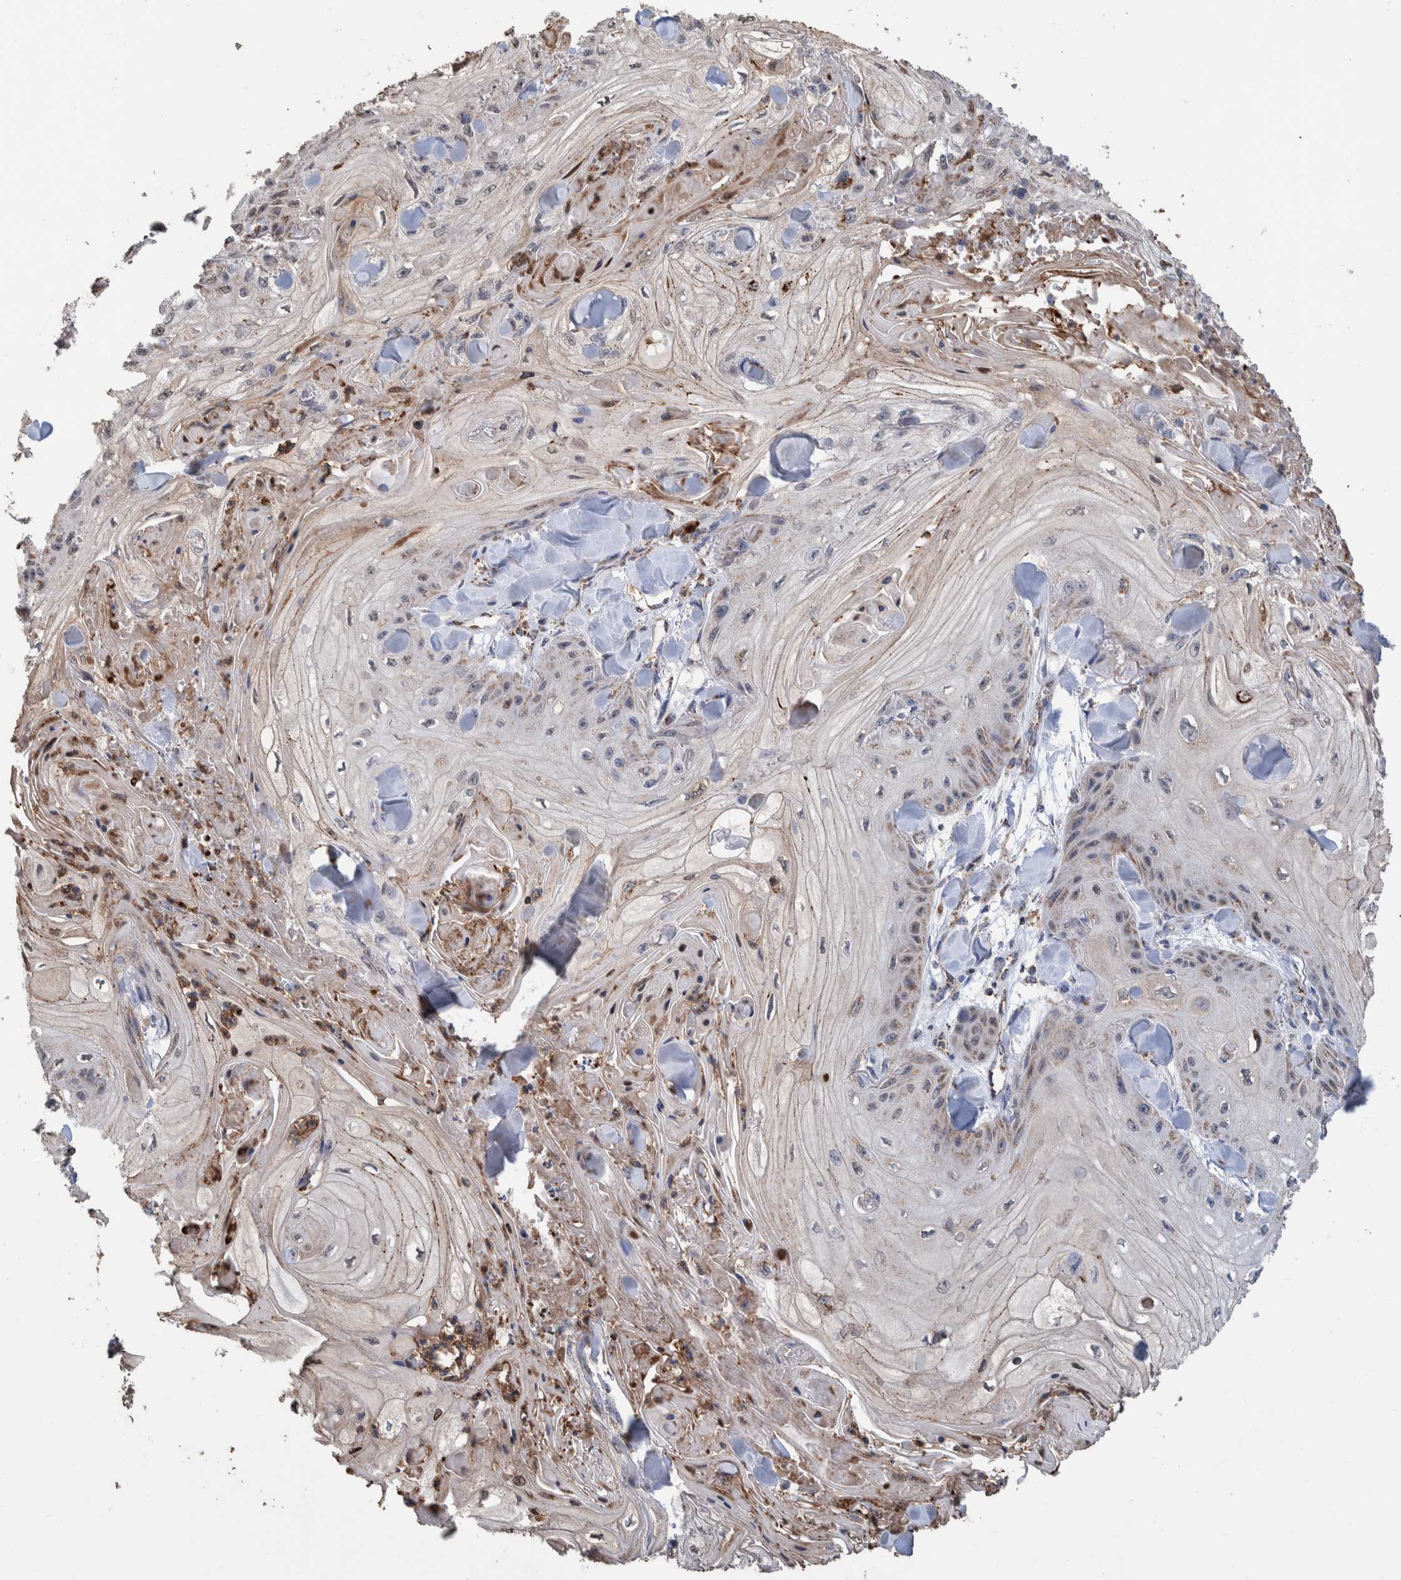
{"staining": {"intensity": "weak", "quantity": "<25%", "location": "cytoplasmic/membranous"}, "tissue": "skin cancer", "cell_type": "Tumor cells", "image_type": "cancer", "snomed": [{"axis": "morphology", "description": "Squamous cell carcinoma, NOS"}, {"axis": "topography", "description": "Skin"}], "caption": "Skin squamous cell carcinoma was stained to show a protein in brown. There is no significant staining in tumor cells.", "gene": "DECR1", "patient": {"sex": "male", "age": 74}}